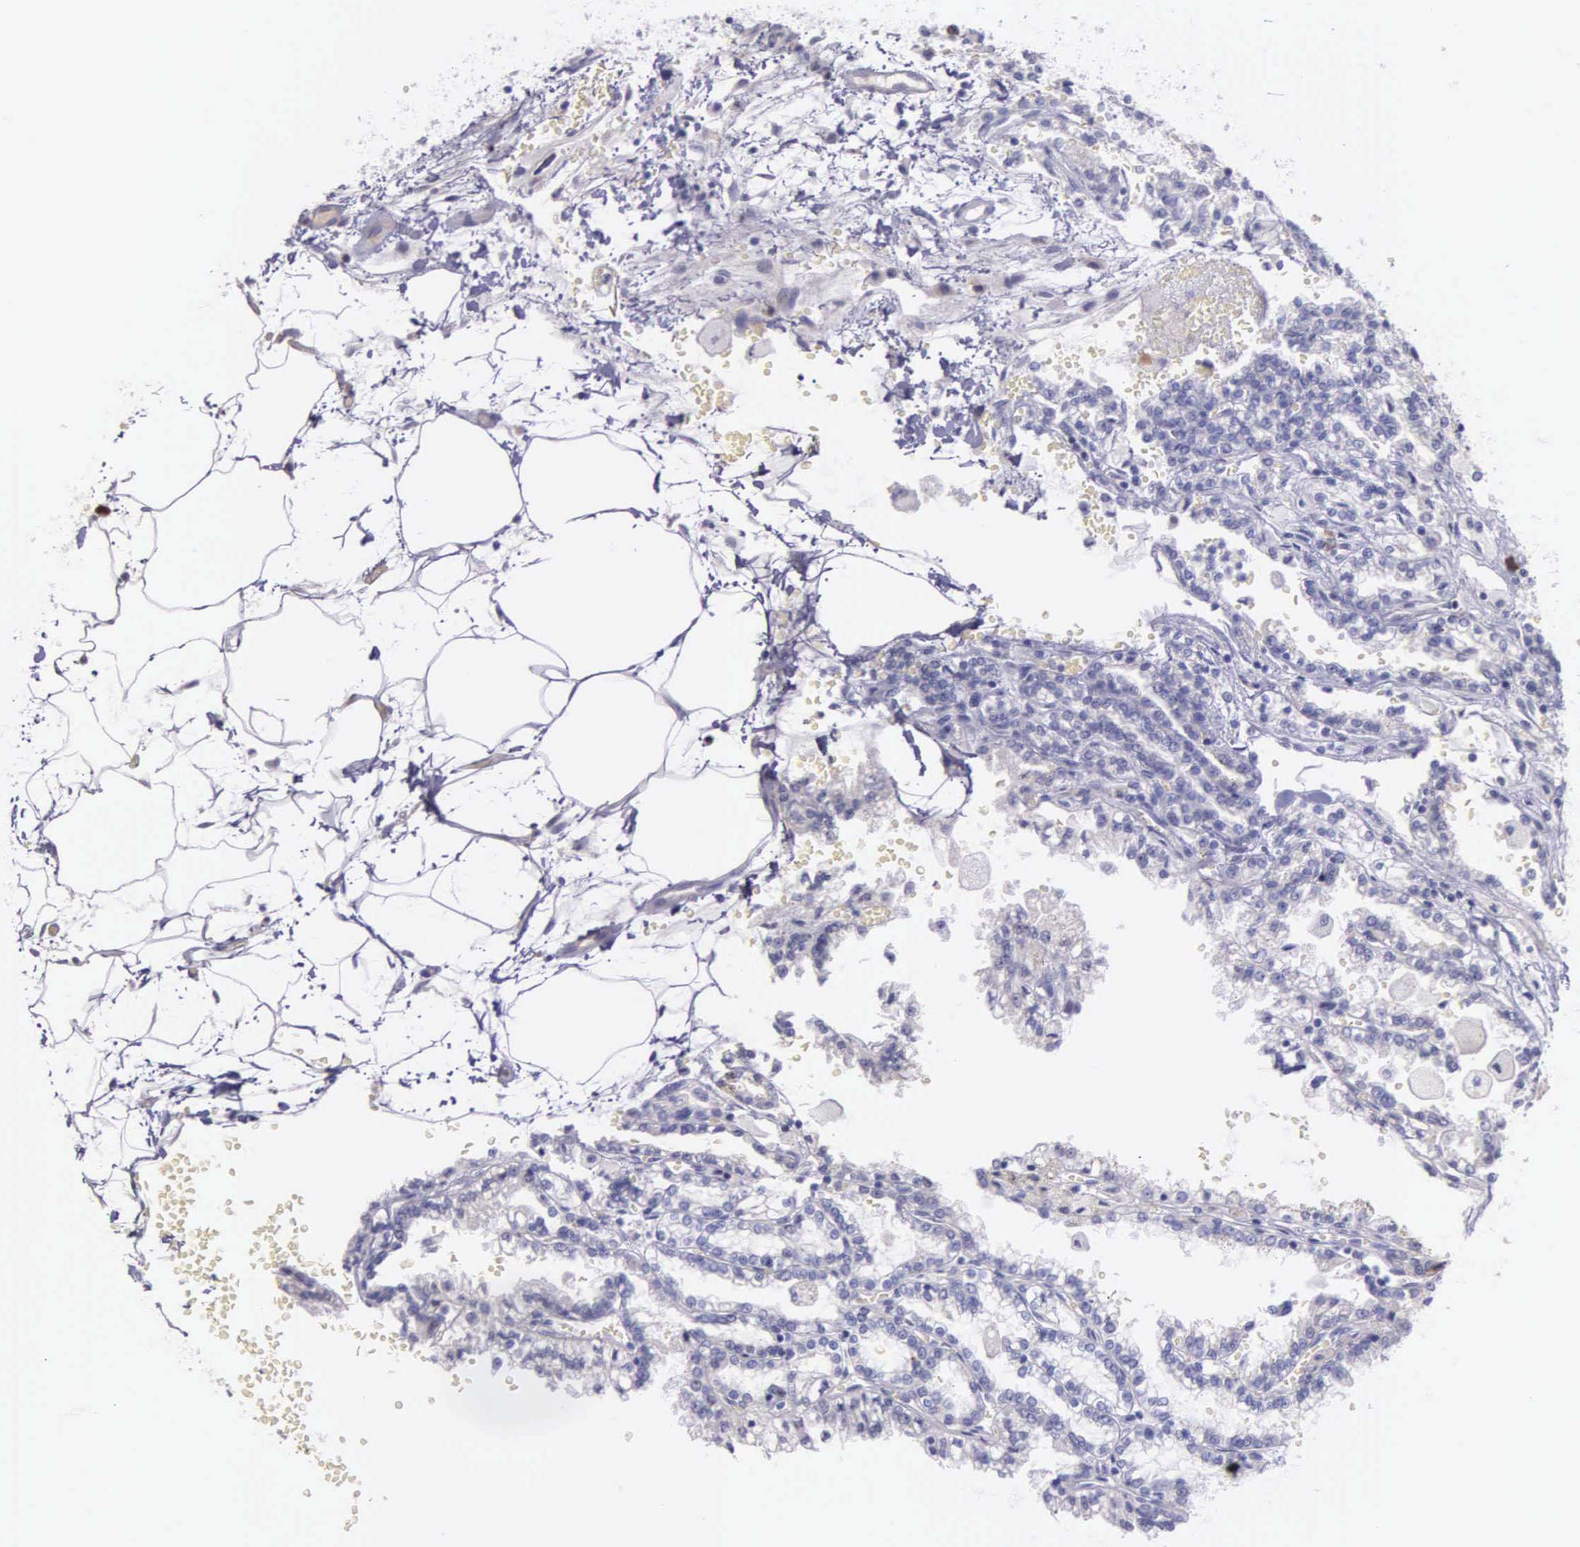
{"staining": {"intensity": "negative", "quantity": "none", "location": "none"}, "tissue": "renal cancer", "cell_type": "Tumor cells", "image_type": "cancer", "snomed": [{"axis": "morphology", "description": "Adenocarcinoma, NOS"}, {"axis": "topography", "description": "Kidney"}], "caption": "Protein analysis of renal cancer reveals no significant positivity in tumor cells. (DAB (3,3'-diaminobenzidine) immunohistochemistry, high magnification).", "gene": "MCM5", "patient": {"sex": "female", "age": 56}}